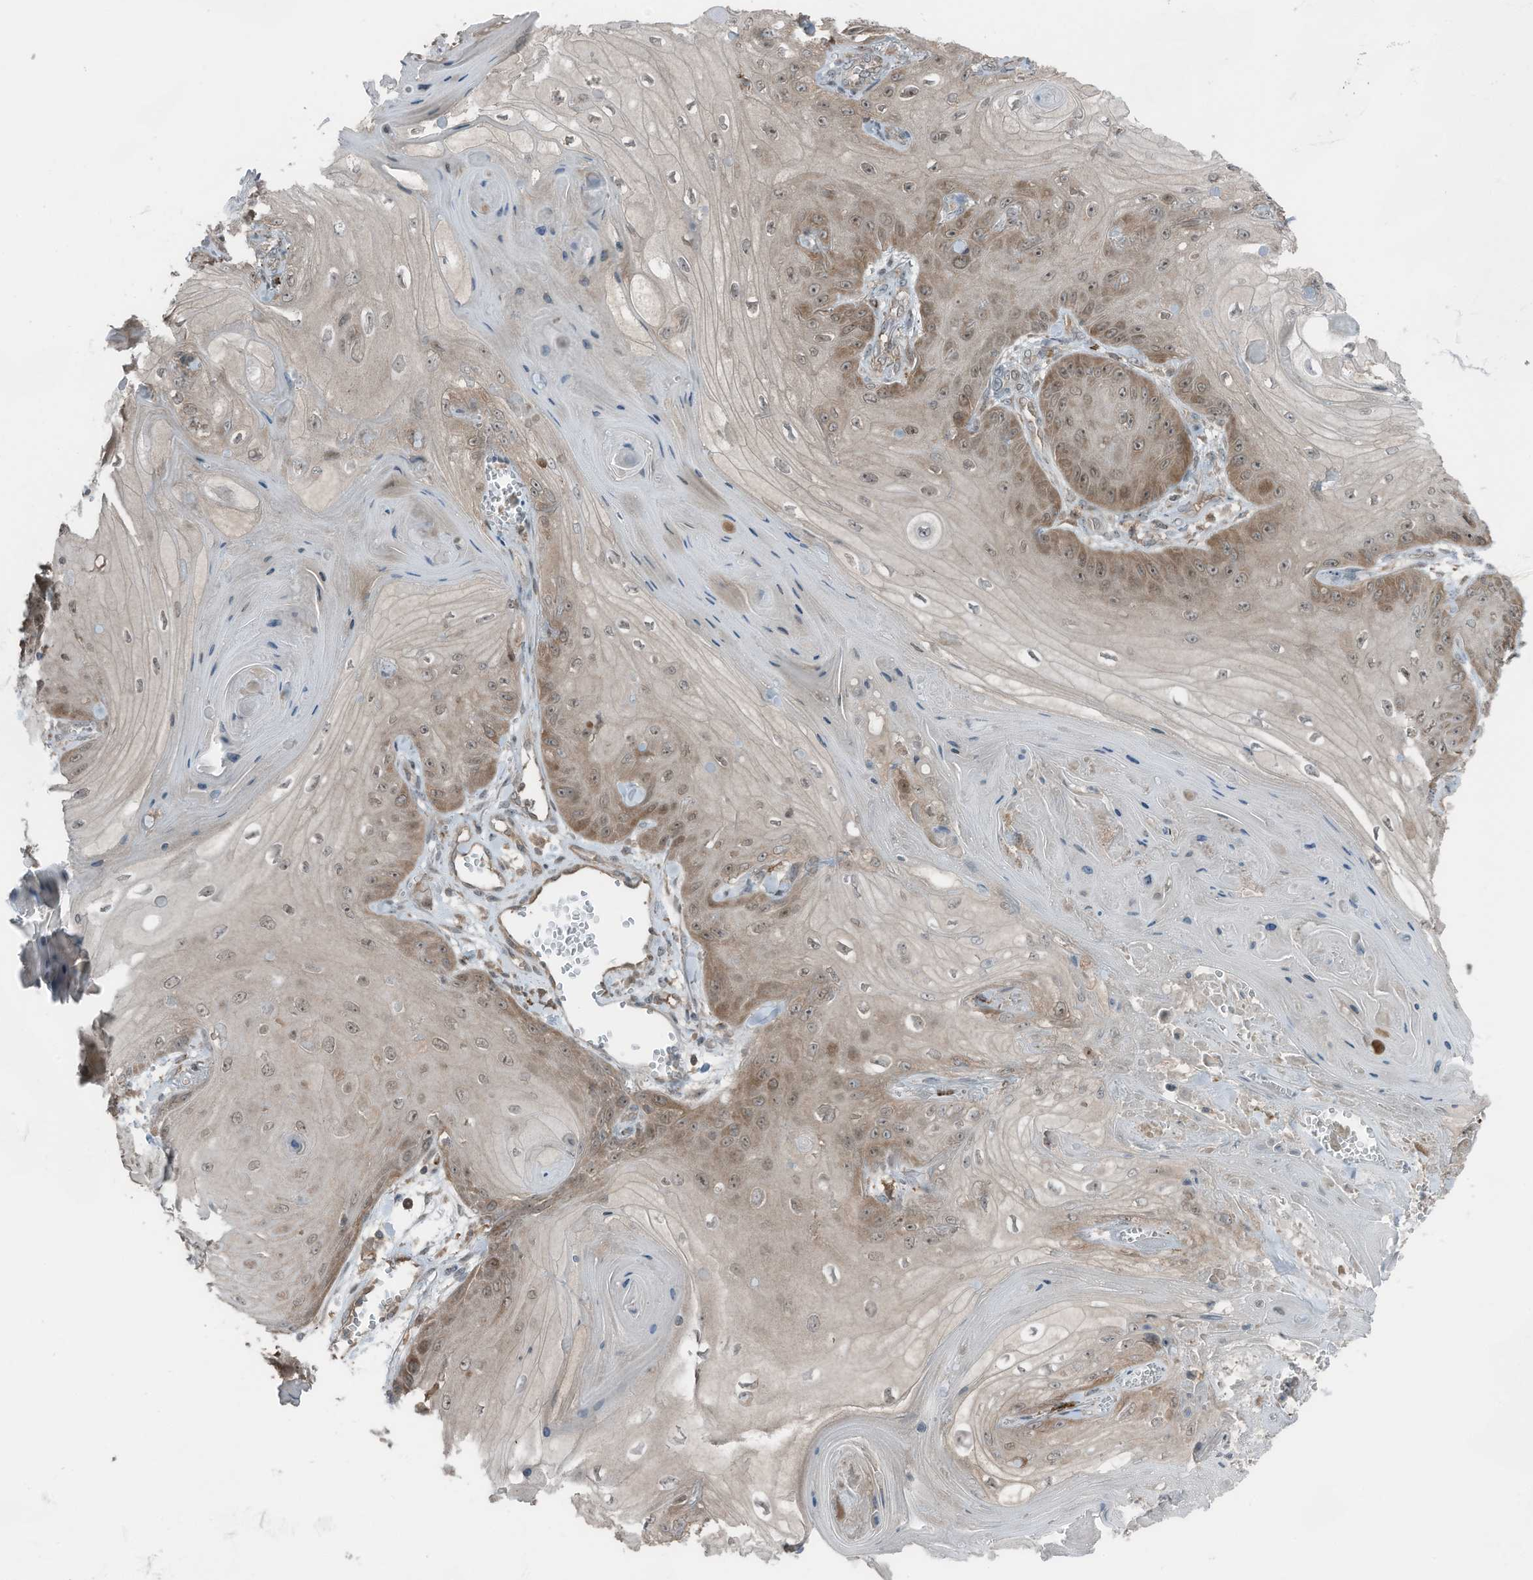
{"staining": {"intensity": "moderate", "quantity": "25%-75%", "location": "cytoplasmic/membranous,nuclear"}, "tissue": "skin cancer", "cell_type": "Tumor cells", "image_type": "cancer", "snomed": [{"axis": "morphology", "description": "Squamous cell carcinoma, NOS"}, {"axis": "topography", "description": "Skin"}], "caption": "This histopathology image reveals IHC staining of human squamous cell carcinoma (skin), with medium moderate cytoplasmic/membranous and nuclear expression in approximately 25%-75% of tumor cells.", "gene": "TXNDC9", "patient": {"sex": "male", "age": 74}}